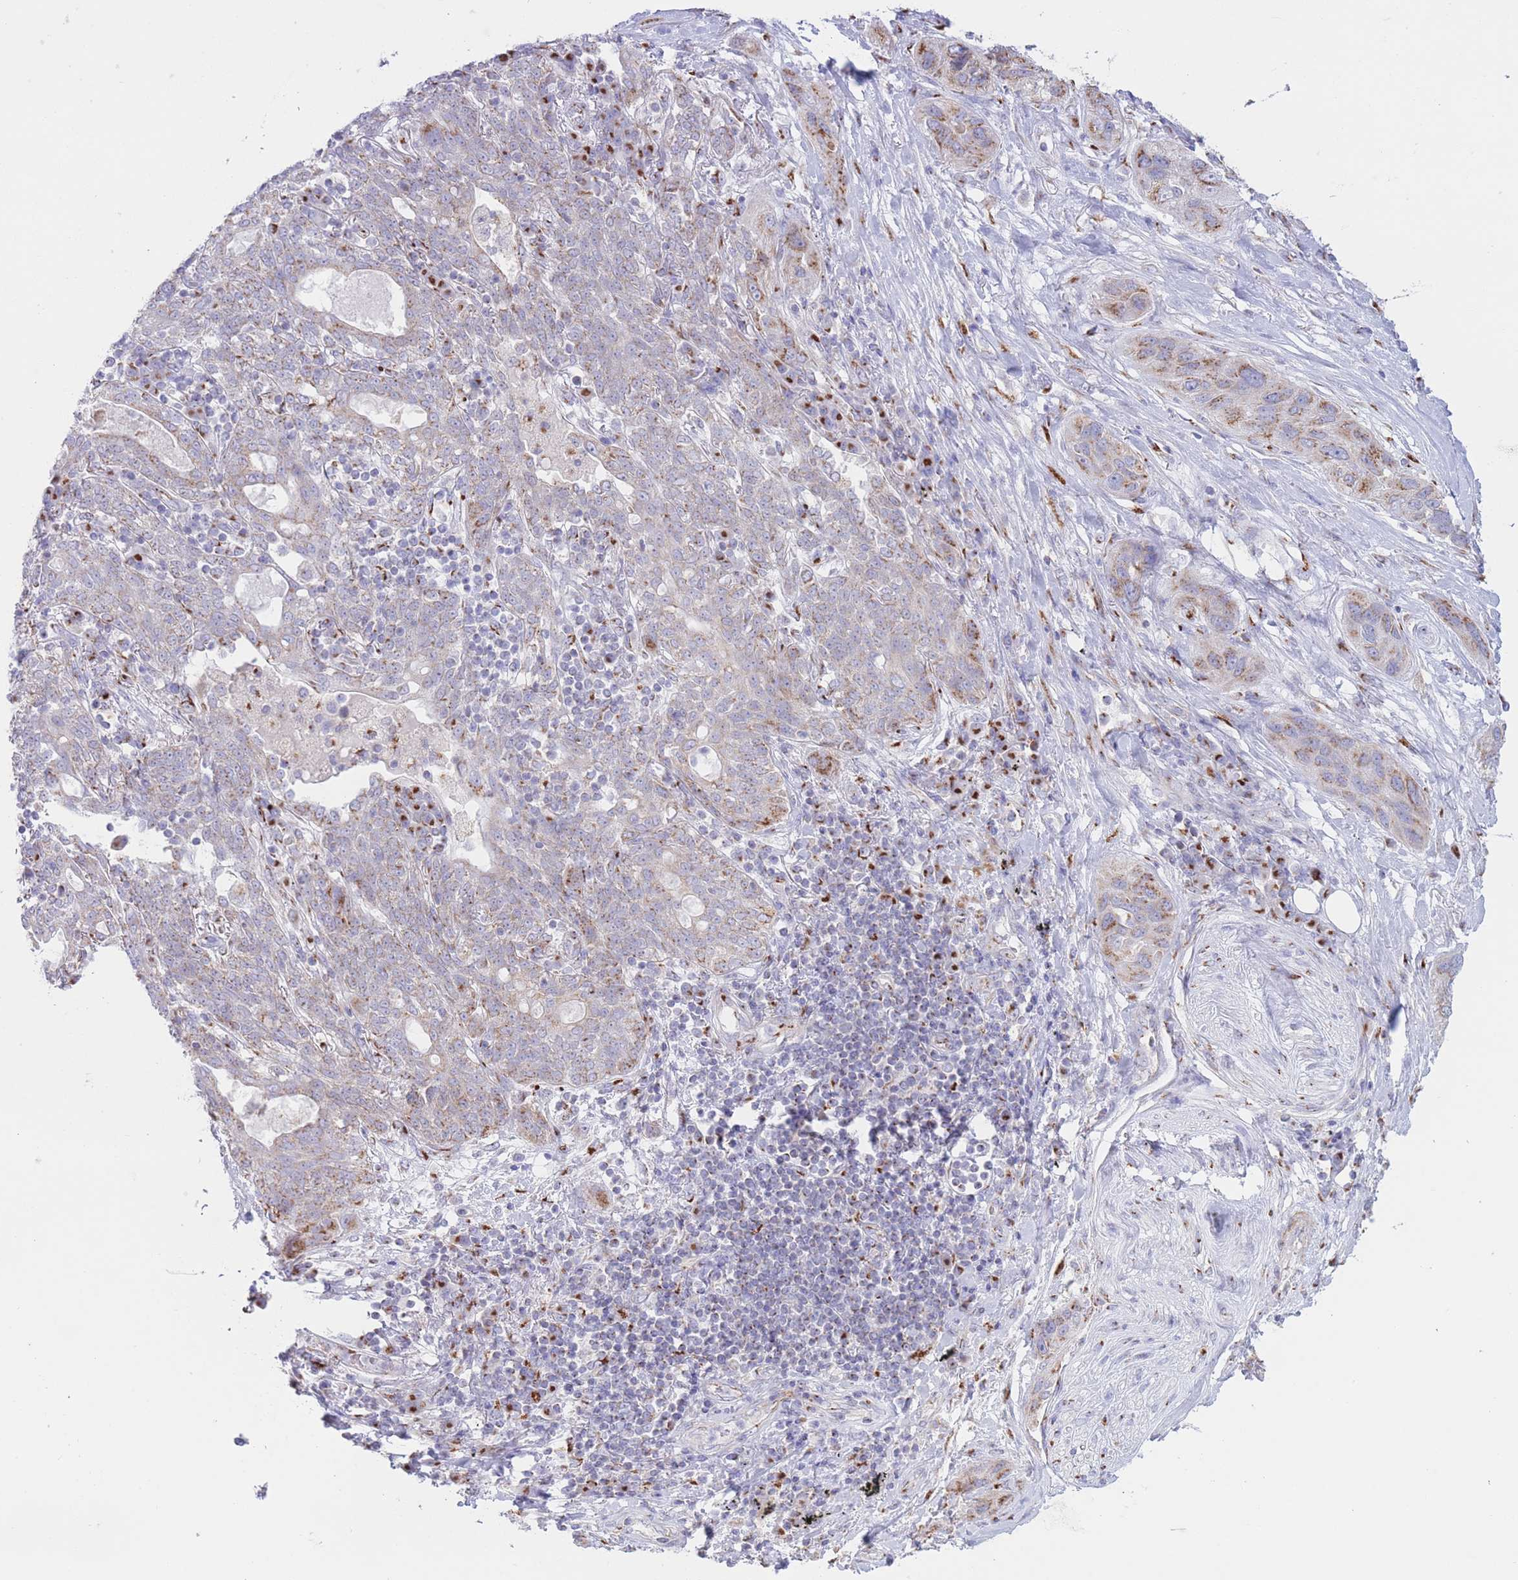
{"staining": {"intensity": "strong", "quantity": "<25%", "location": "cytoplasmic/membranous"}, "tissue": "lung cancer", "cell_type": "Tumor cells", "image_type": "cancer", "snomed": [{"axis": "morphology", "description": "Squamous cell carcinoma, NOS"}, {"axis": "topography", "description": "Lung"}], "caption": "Immunohistochemistry (IHC) photomicrograph of neoplastic tissue: human lung cancer stained using immunohistochemistry (IHC) exhibits medium levels of strong protein expression localized specifically in the cytoplasmic/membranous of tumor cells, appearing as a cytoplasmic/membranous brown color.", "gene": "MPND", "patient": {"sex": "female", "age": 70}}